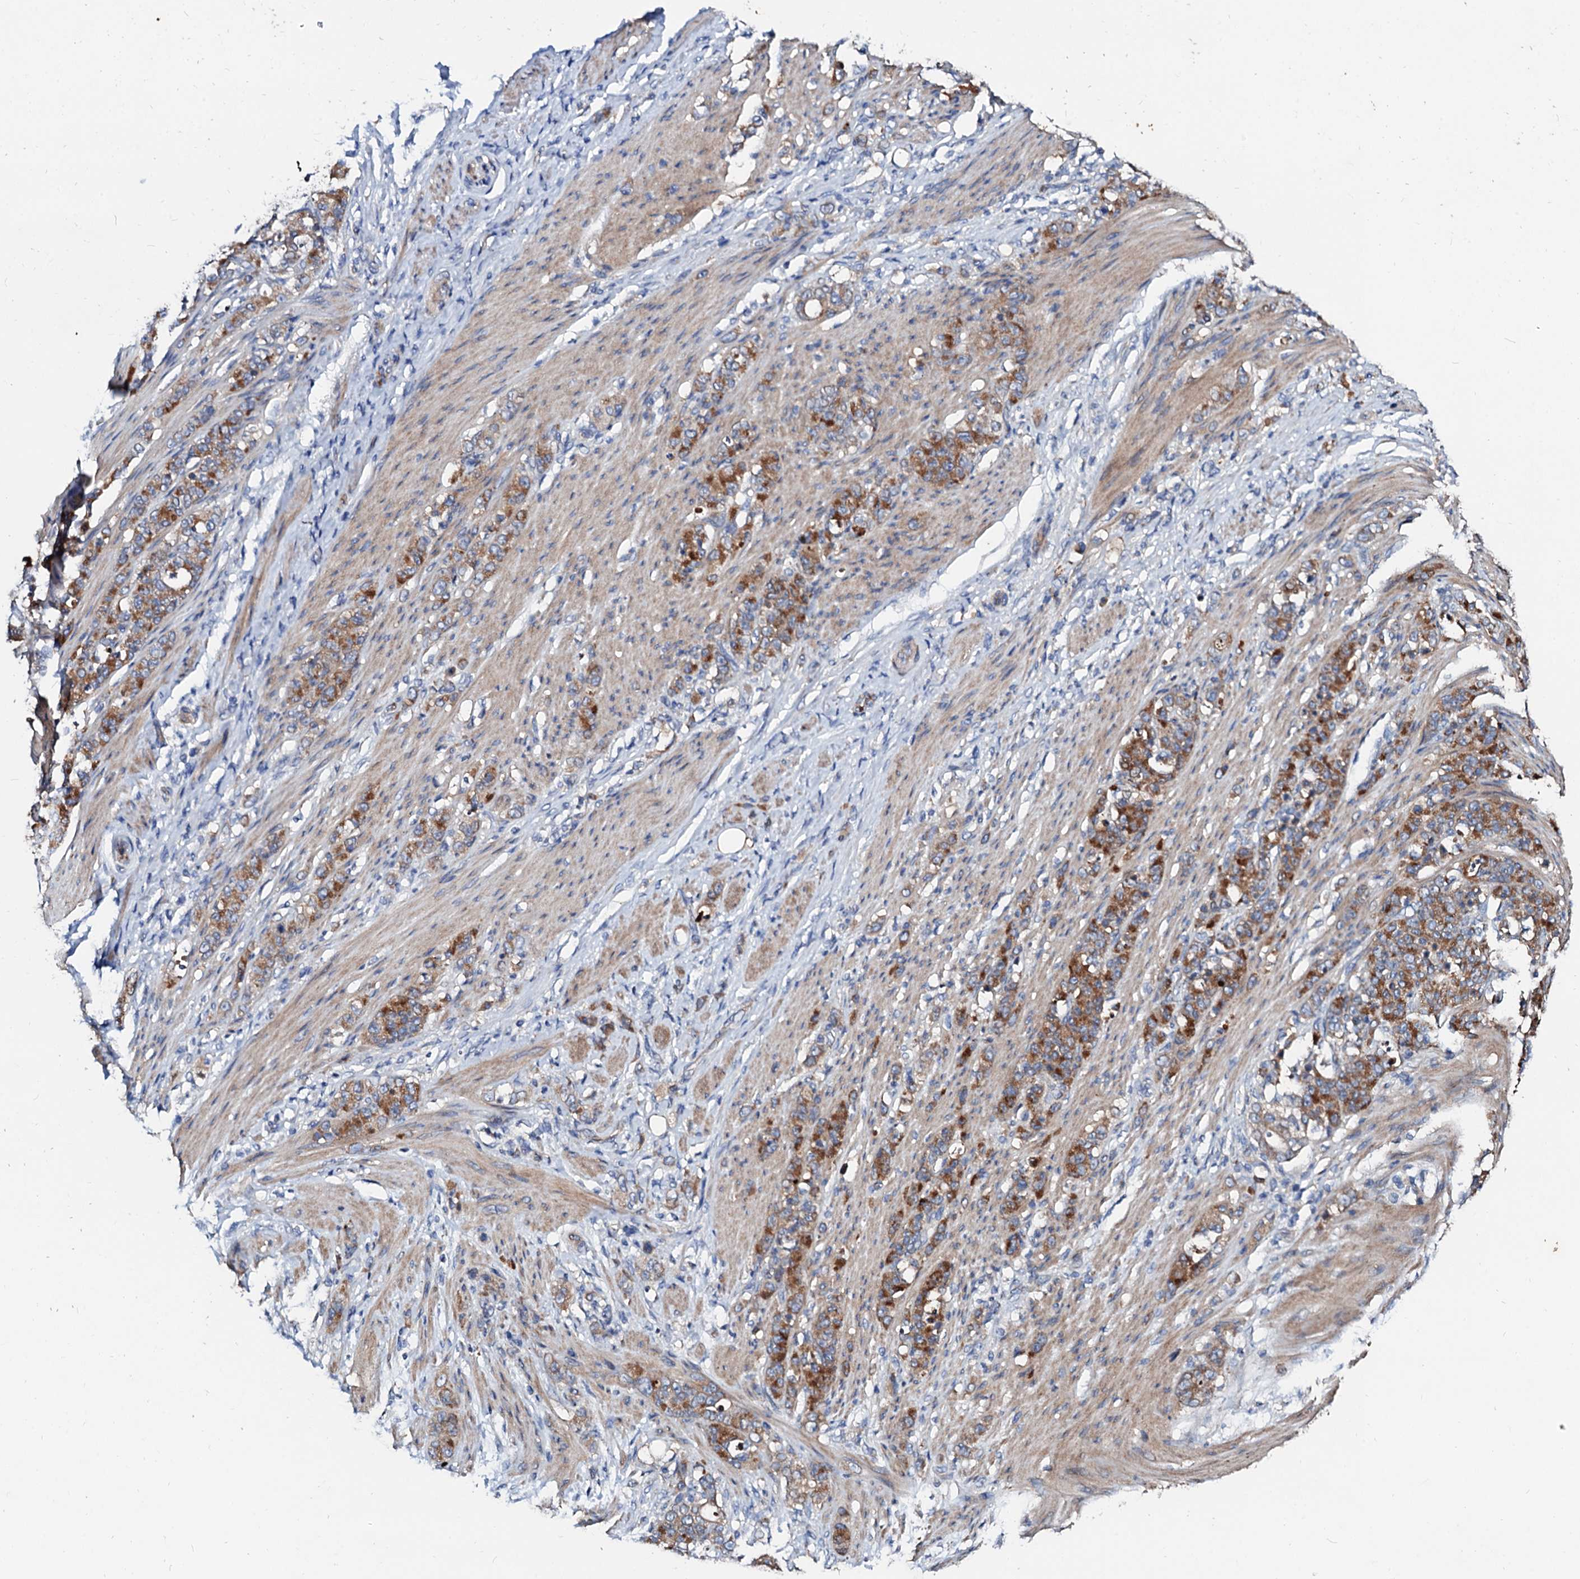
{"staining": {"intensity": "moderate", "quantity": ">75%", "location": "cytoplasmic/membranous"}, "tissue": "stomach cancer", "cell_type": "Tumor cells", "image_type": "cancer", "snomed": [{"axis": "morphology", "description": "Adenocarcinoma, NOS"}, {"axis": "topography", "description": "Stomach"}], "caption": "Stomach cancer was stained to show a protein in brown. There is medium levels of moderate cytoplasmic/membranous positivity in about >75% of tumor cells.", "gene": "FIBIN", "patient": {"sex": "female", "age": 79}}